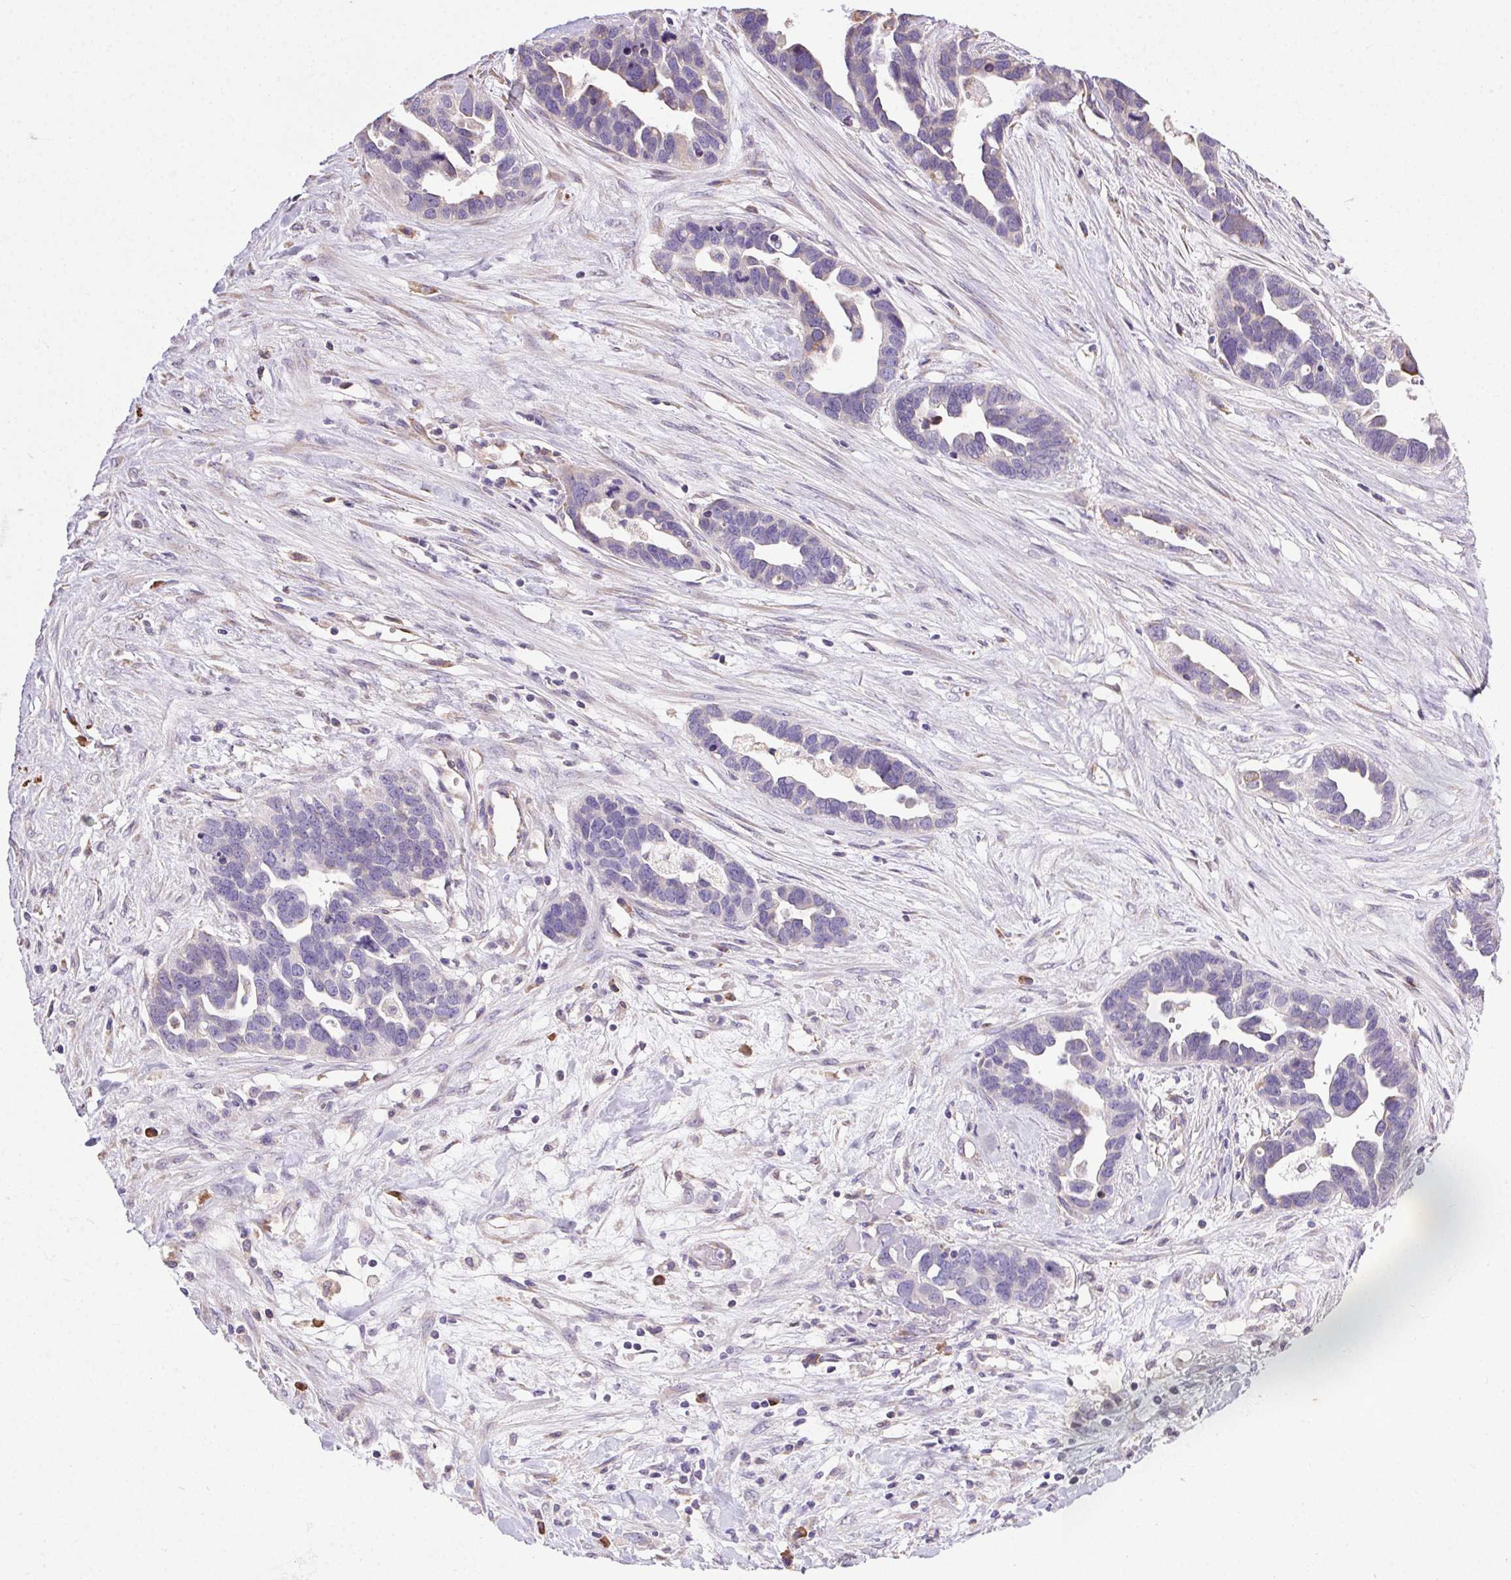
{"staining": {"intensity": "negative", "quantity": "none", "location": "none"}, "tissue": "ovarian cancer", "cell_type": "Tumor cells", "image_type": "cancer", "snomed": [{"axis": "morphology", "description": "Cystadenocarcinoma, serous, NOS"}, {"axis": "topography", "description": "Ovary"}], "caption": "This is a photomicrograph of IHC staining of ovarian cancer (serous cystadenocarcinoma), which shows no expression in tumor cells.", "gene": "SNX31", "patient": {"sex": "female", "age": 54}}